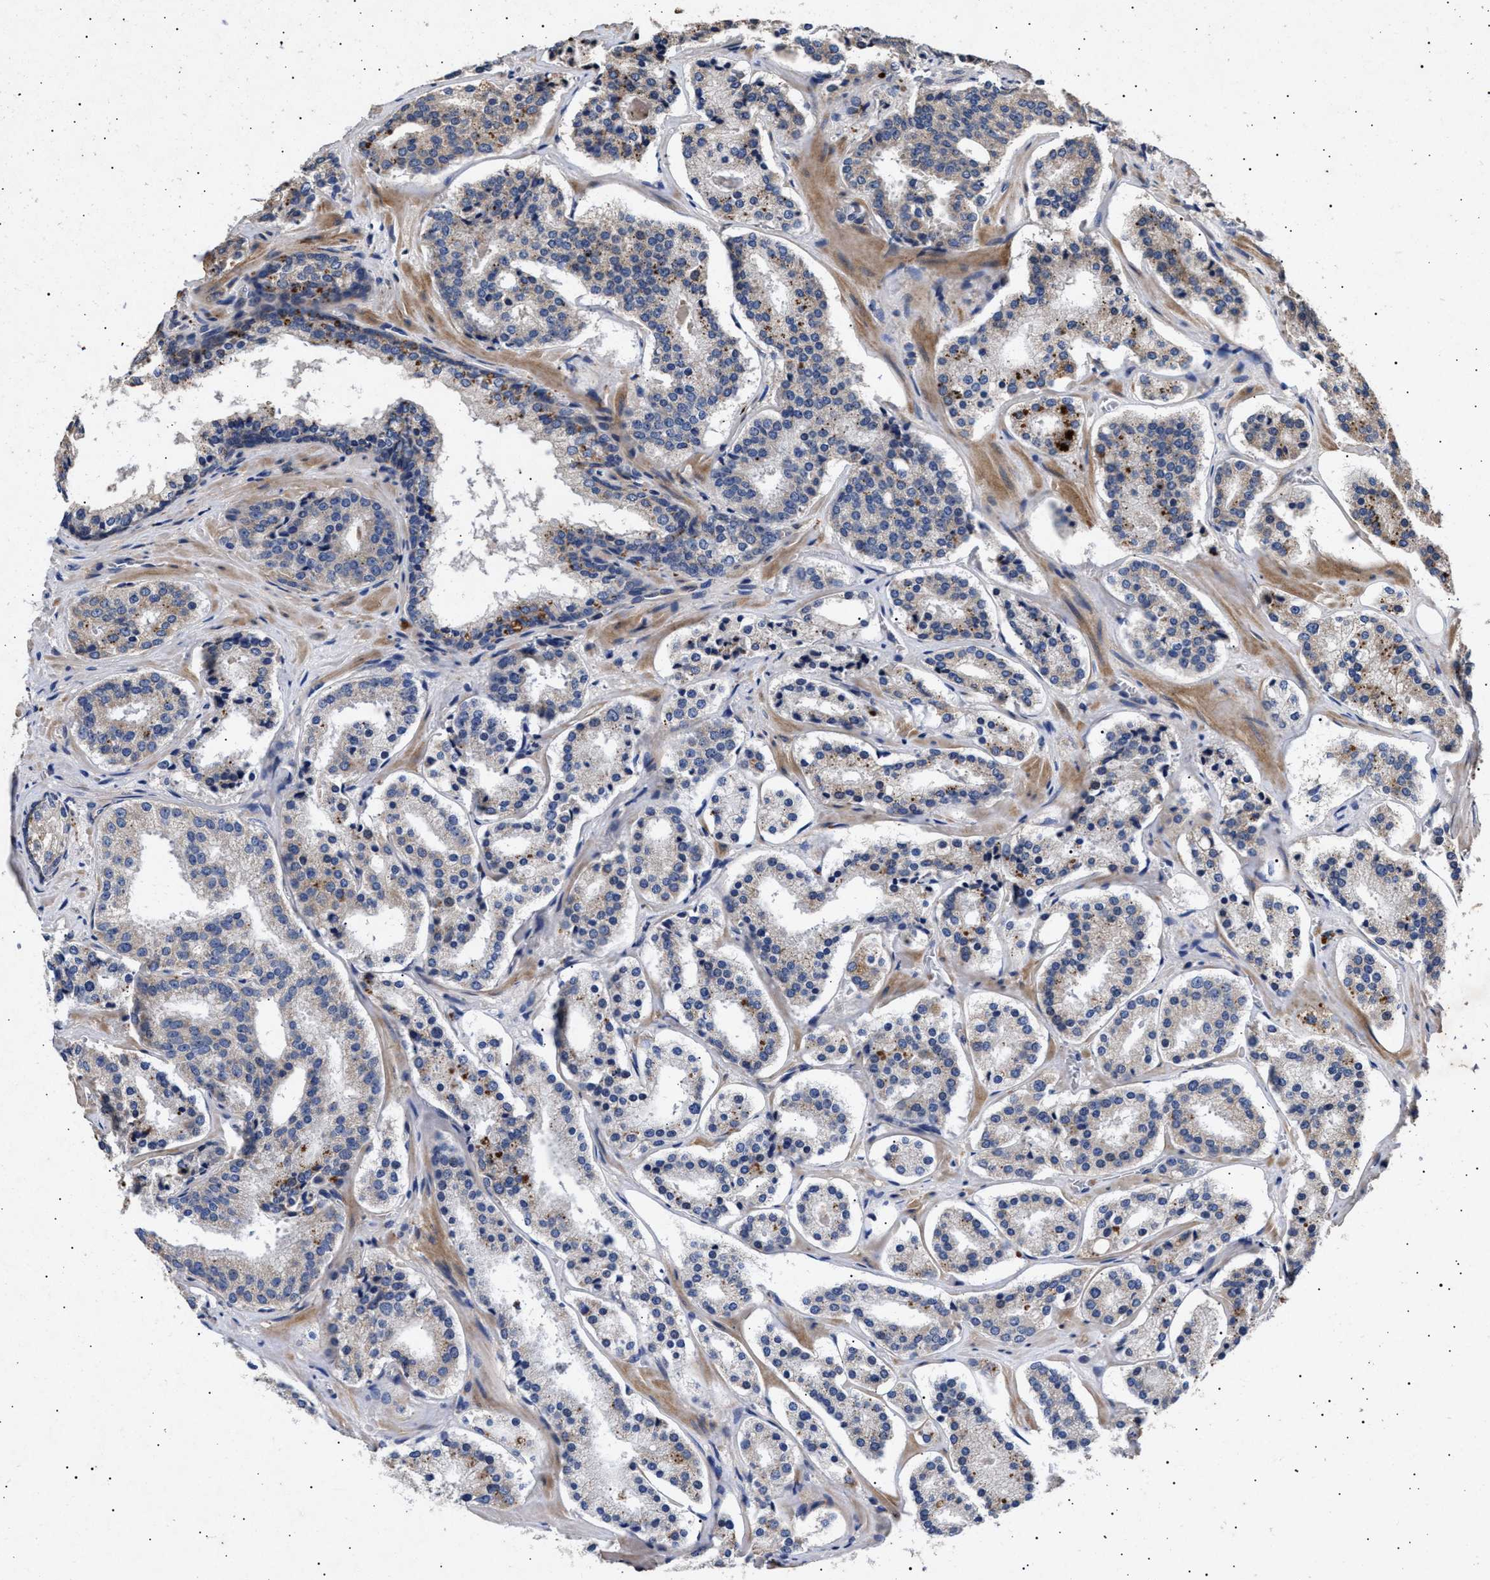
{"staining": {"intensity": "weak", "quantity": "25%-75%", "location": "cytoplasmic/membranous"}, "tissue": "prostate cancer", "cell_type": "Tumor cells", "image_type": "cancer", "snomed": [{"axis": "morphology", "description": "Adenocarcinoma, High grade"}, {"axis": "topography", "description": "Prostate"}], "caption": "Immunohistochemical staining of human prostate cancer (high-grade adenocarcinoma) exhibits weak cytoplasmic/membranous protein staining in approximately 25%-75% of tumor cells.", "gene": "ITGB5", "patient": {"sex": "male", "age": 60}}